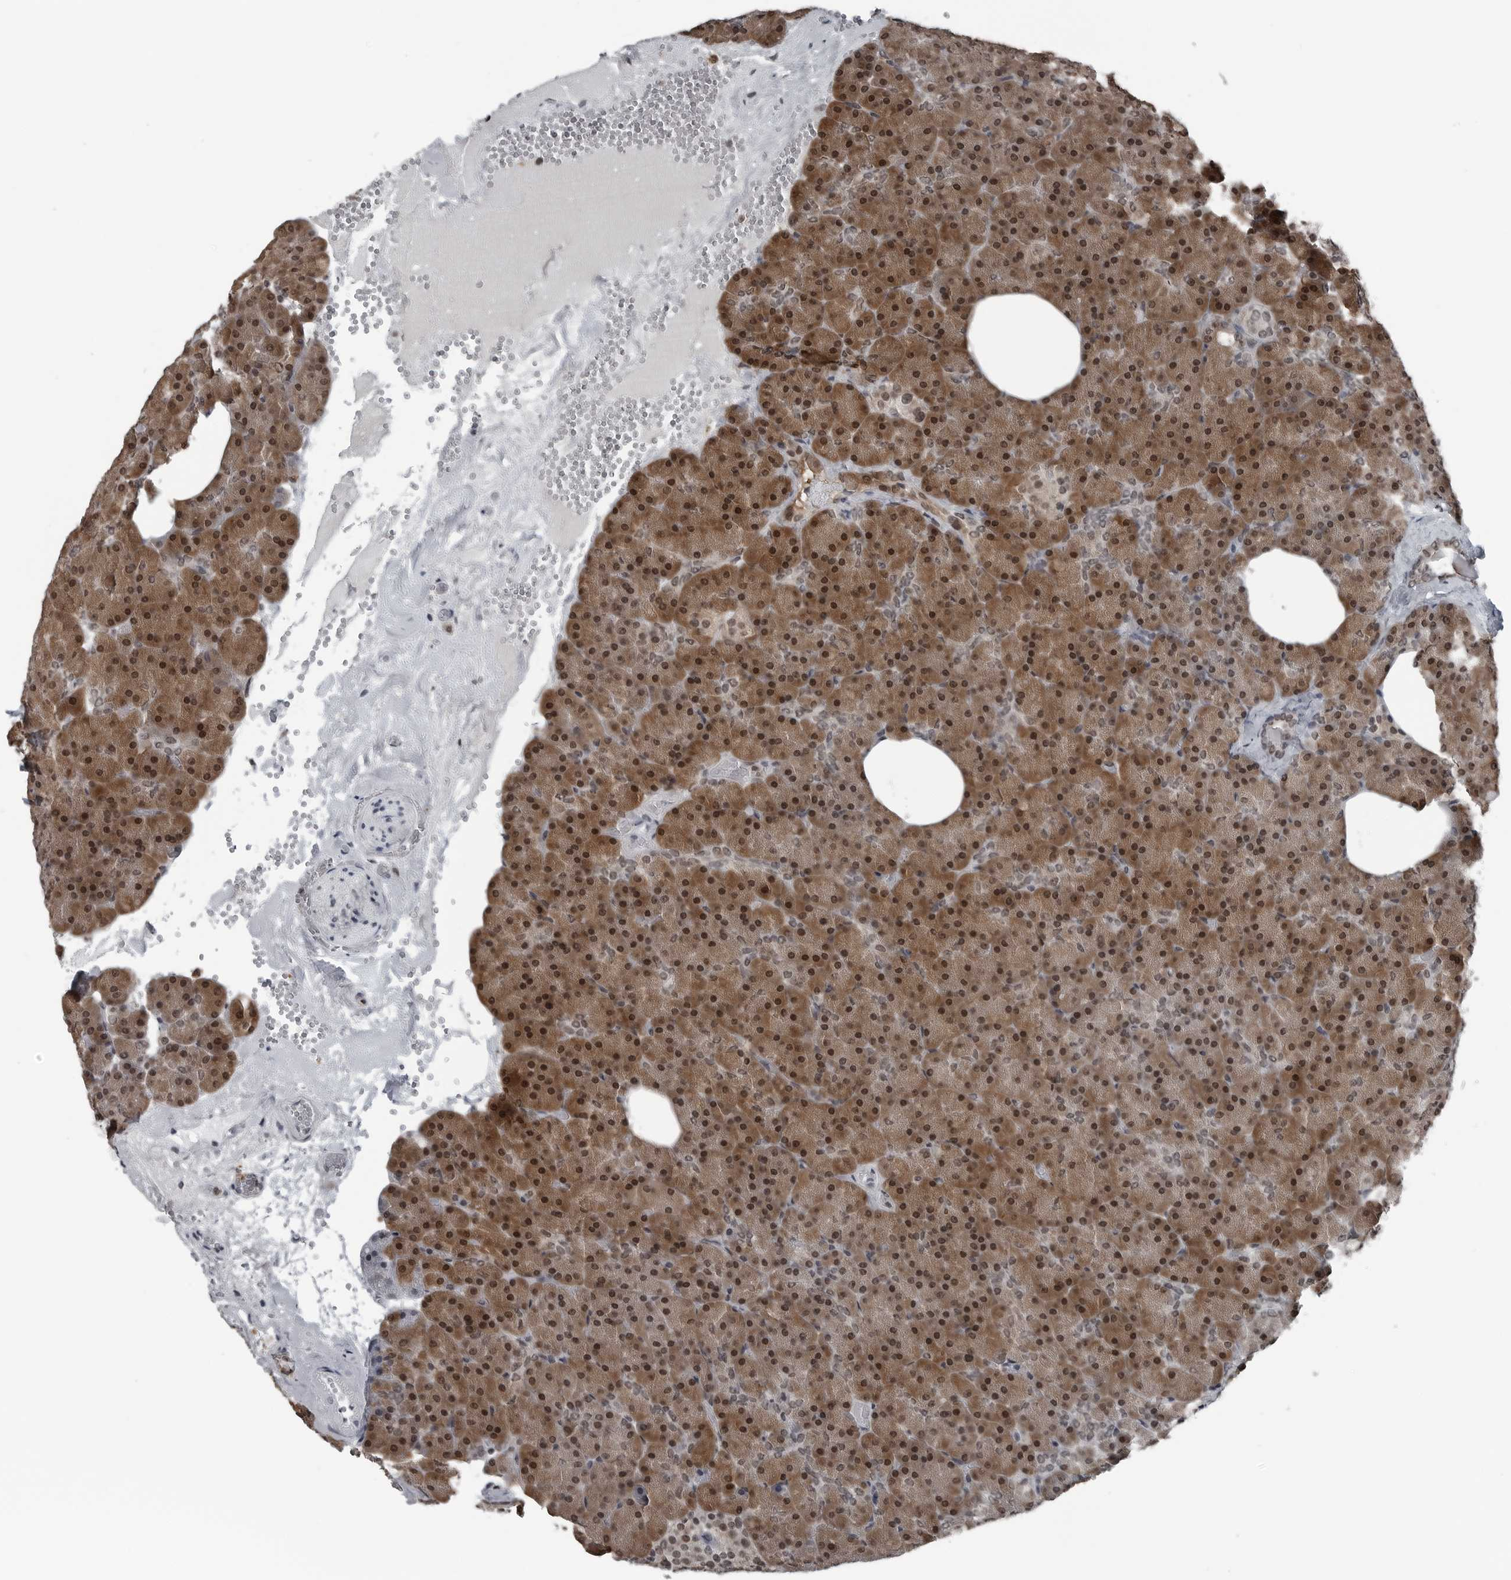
{"staining": {"intensity": "strong", "quantity": ">75%", "location": "cytoplasmic/membranous,nuclear"}, "tissue": "pancreas", "cell_type": "Exocrine glandular cells", "image_type": "normal", "snomed": [{"axis": "morphology", "description": "Normal tissue, NOS"}, {"axis": "morphology", "description": "Carcinoid, malignant, NOS"}, {"axis": "topography", "description": "Pancreas"}], "caption": "Immunohistochemistry photomicrograph of unremarkable pancreas: pancreas stained using immunohistochemistry (IHC) exhibits high levels of strong protein expression localized specifically in the cytoplasmic/membranous,nuclear of exocrine glandular cells, appearing as a cytoplasmic/membranous,nuclear brown color.", "gene": "AKR1A1", "patient": {"sex": "female", "age": 35}}